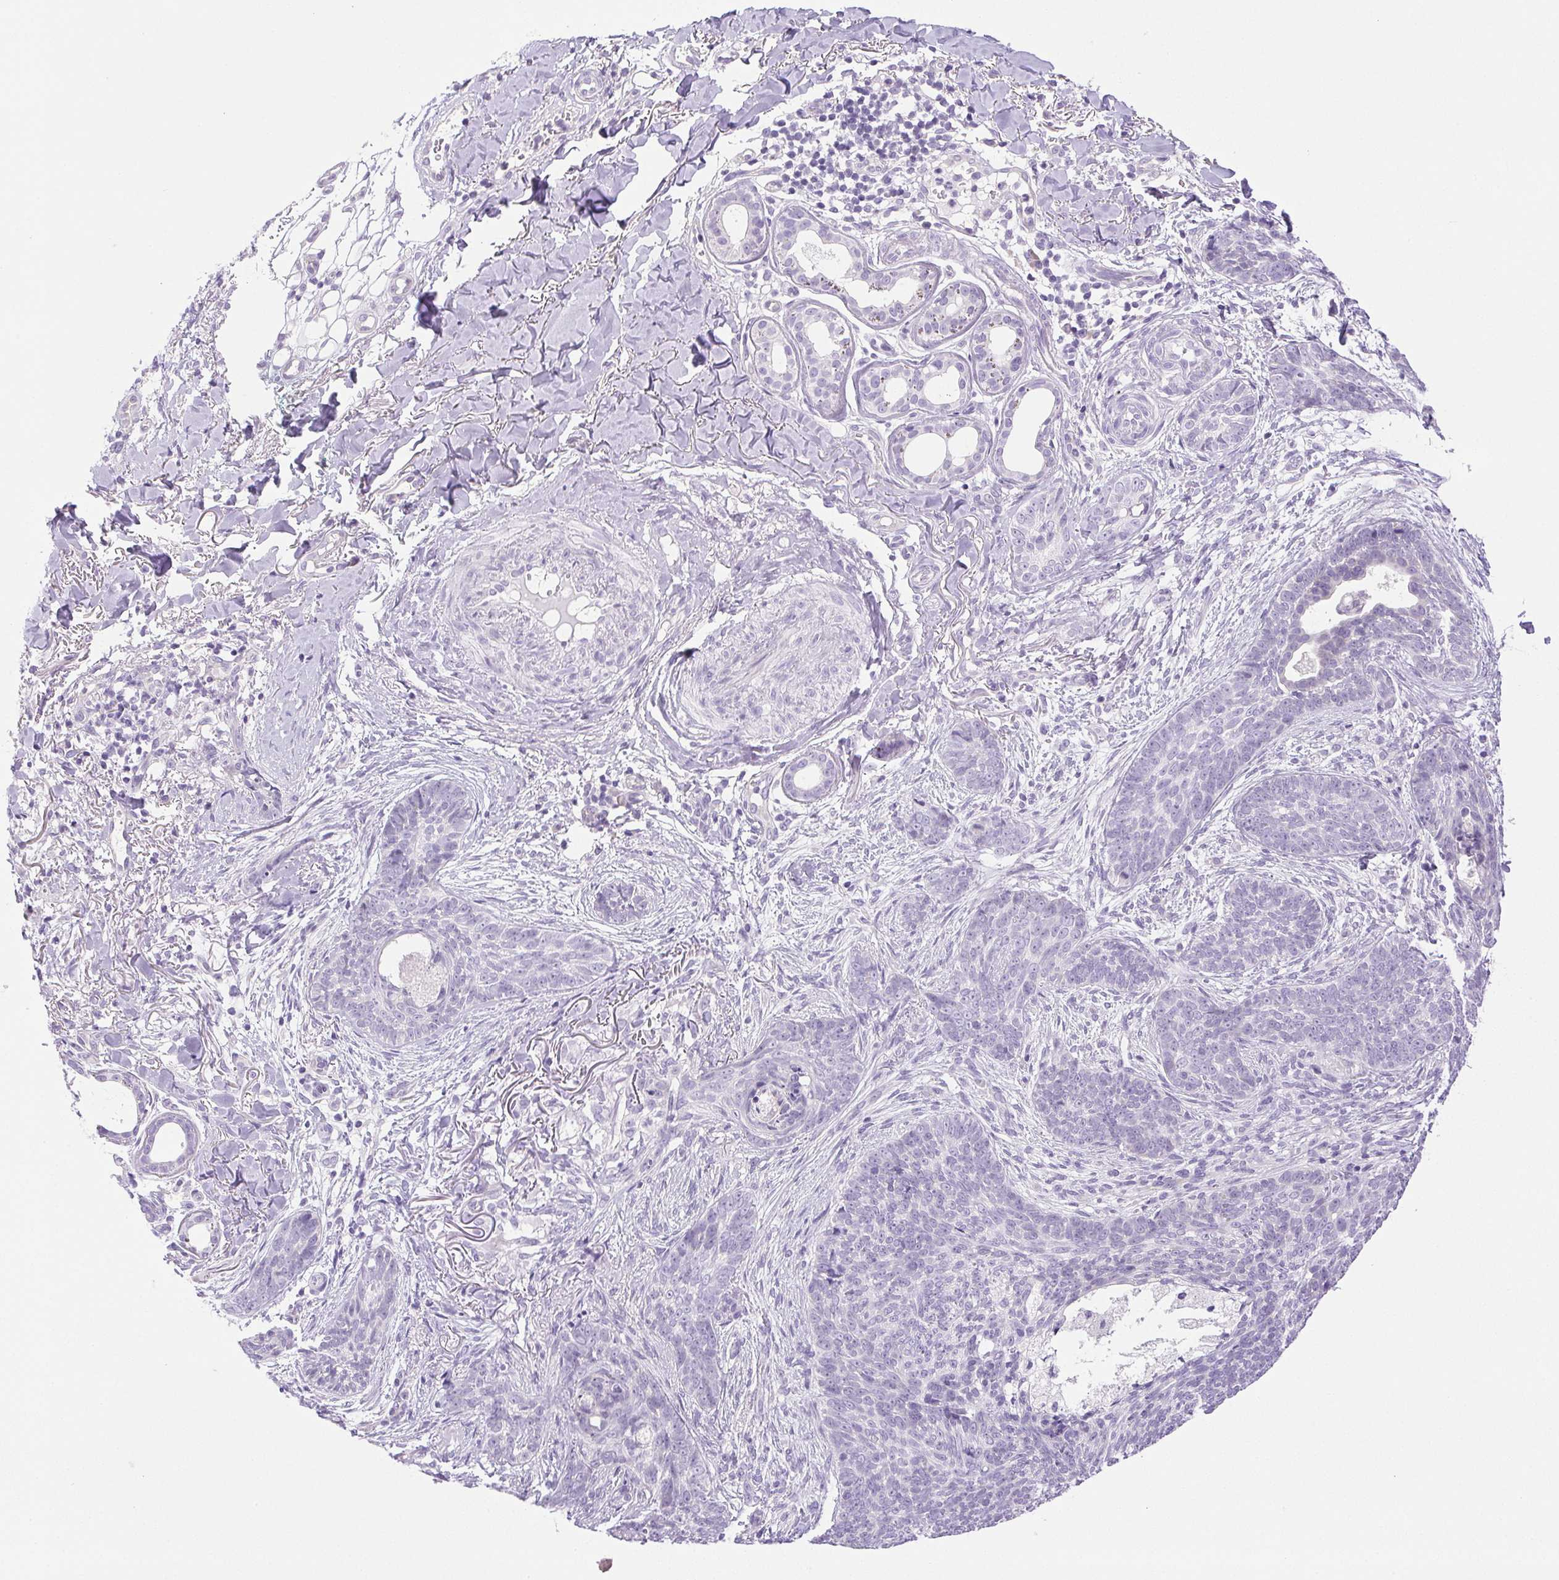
{"staining": {"intensity": "negative", "quantity": "none", "location": "none"}, "tissue": "skin cancer", "cell_type": "Tumor cells", "image_type": "cancer", "snomed": [{"axis": "morphology", "description": "Basal cell carcinoma"}, {"axis": "topography", "description": "Skin"}, {"axis": "topography", "description": "Skin of face"}], "caption": "A high-resolution image shows immunohistochemistry staining of skin cancer (basal cell carcinoma), which shows no significant staining in tumor cells. (DAB immunohistochemistry with hematoxylin counter stain).", "gene": "PAPPA2", "patient": {"sex": "male", "age": 88}}